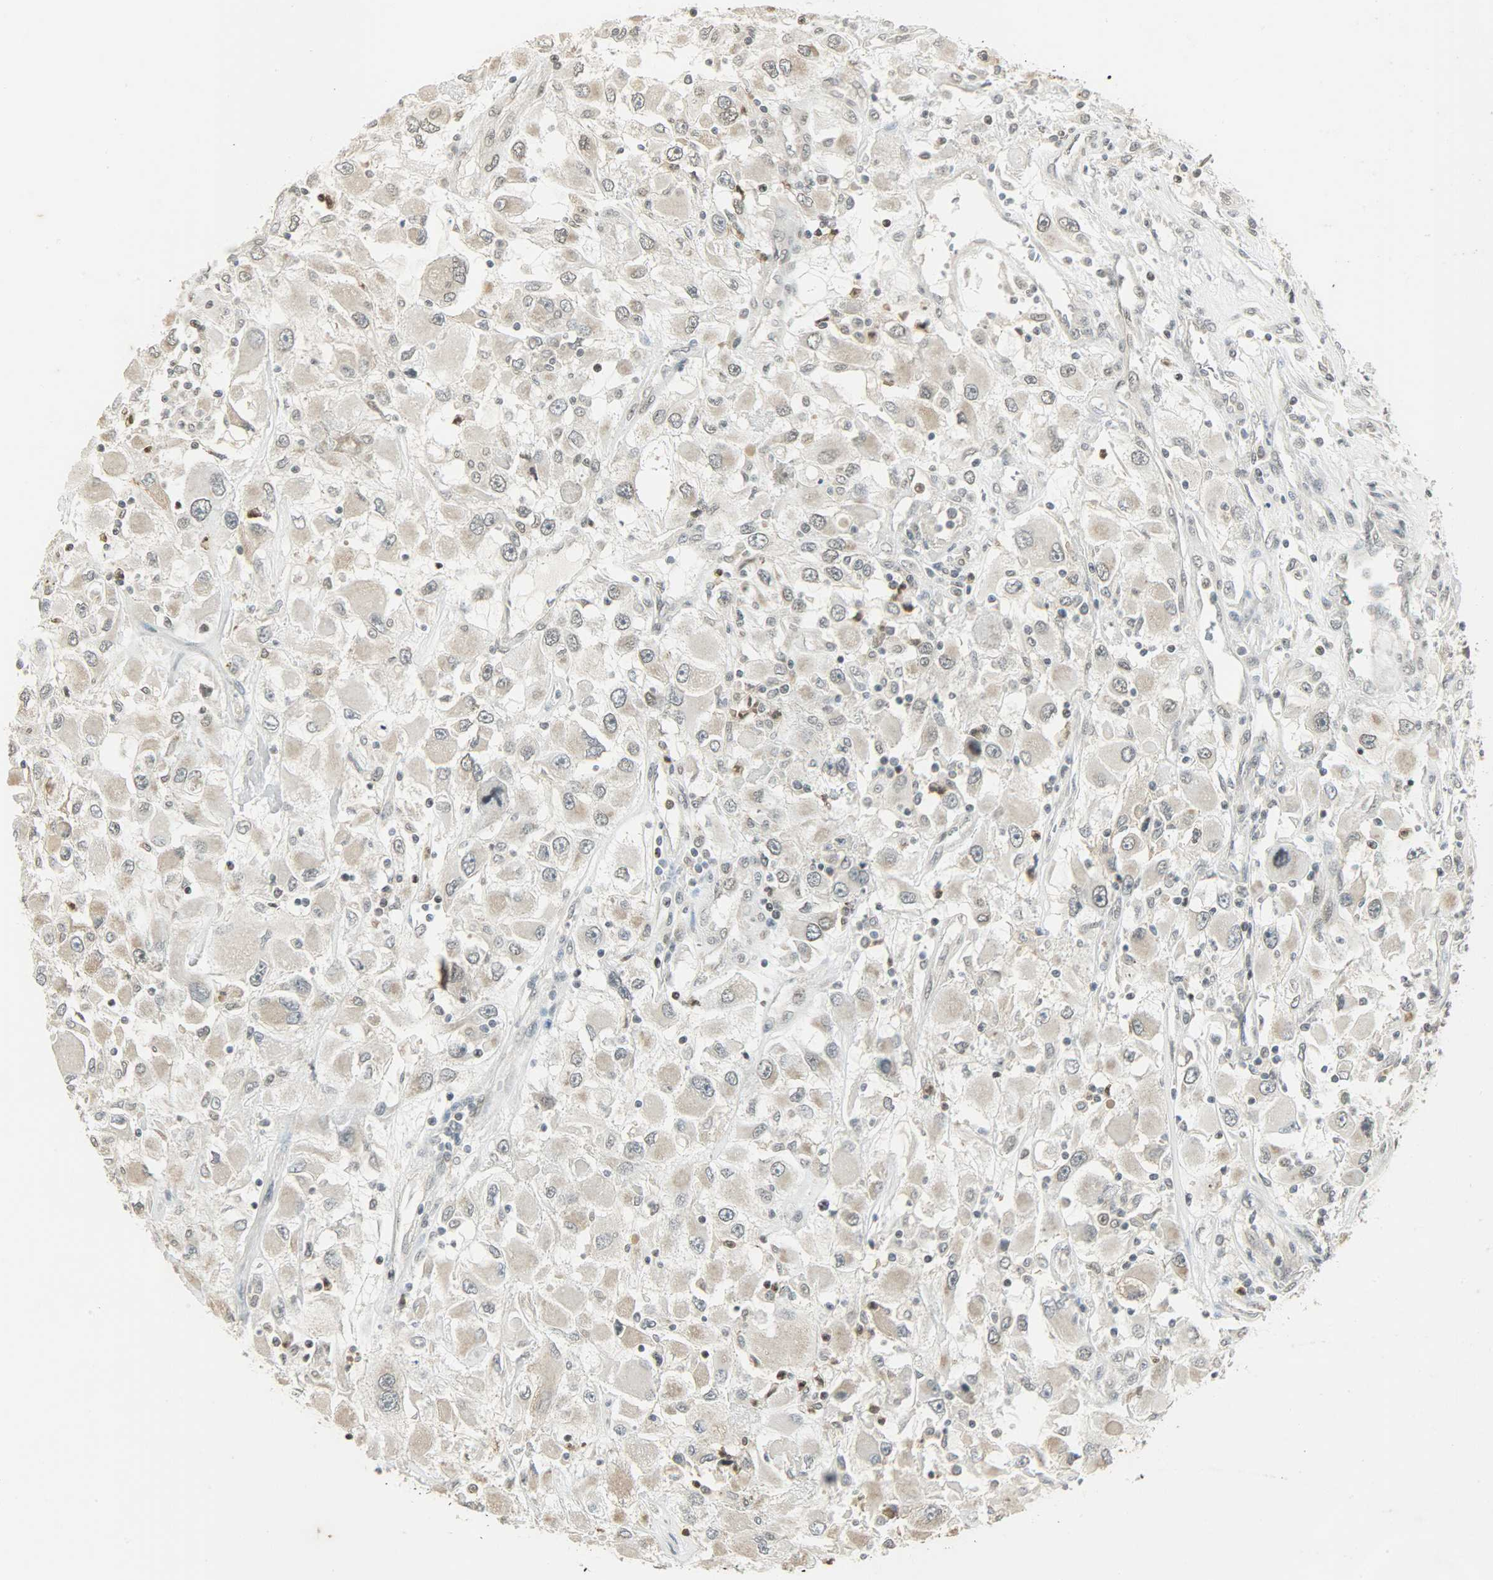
{"staining": {"intensity": "weak", "quantity": "<25%", "location": "cytoplasmic/membranous"}, "tissue": "renal cancer", "cell_type": "Tumor cells", "image_type": "cancer", "snomed": [{"axis": "morphology", "description": "Adenocarcinoma, NOS"}, {"axis": "topography", "description": "Kidney"}], "caption": "The immunohistochemistry (IHC) micrograph has no significant expression in tumor cells of renal cancer (adenocarcinoma) tissue.", "gene": "SMARCA5", "patient": {"sex": "female", "age": 52}}